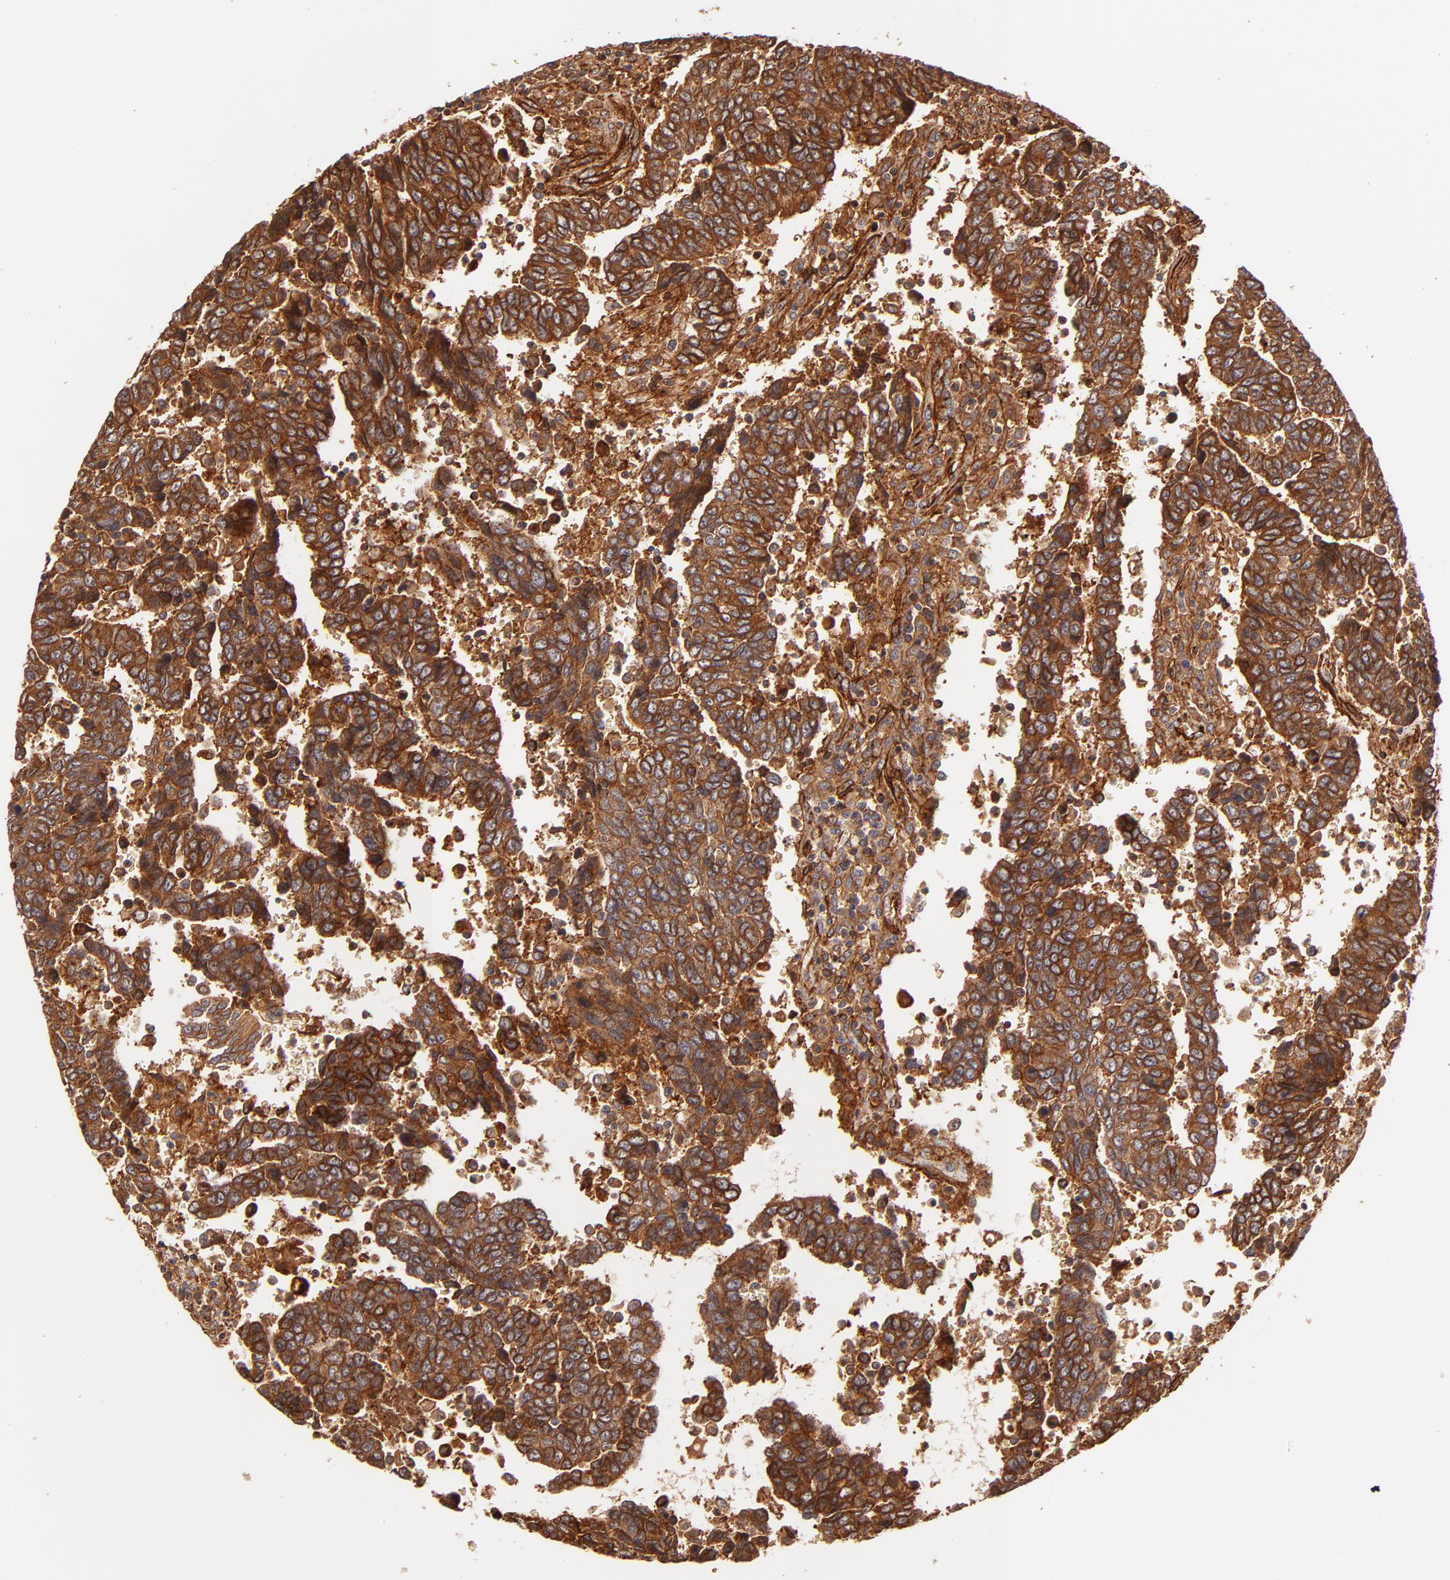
{"staining": {"intensity": "strong", "quantity": ">75%", "location": "cytoplasmic/membranous"}, "tissue": "urothelial cancer", "cell_type": "Tumor cells", "image_type": "cancer", "snomed": [{"axis": "morphology", "description": "Urothelial carcinoma, High grade"}, {"axis": "topography", "description": "Urinary bladder"}], "caption": "DAB immunohistochemical staining of human urothelial carcinoma (high-grade) displays strong cytoplasmic/membranous protein positivity in about >75% of tumor cells.", "gene": "ITGB1", "patient": {"sex": "male", "age": 86}}